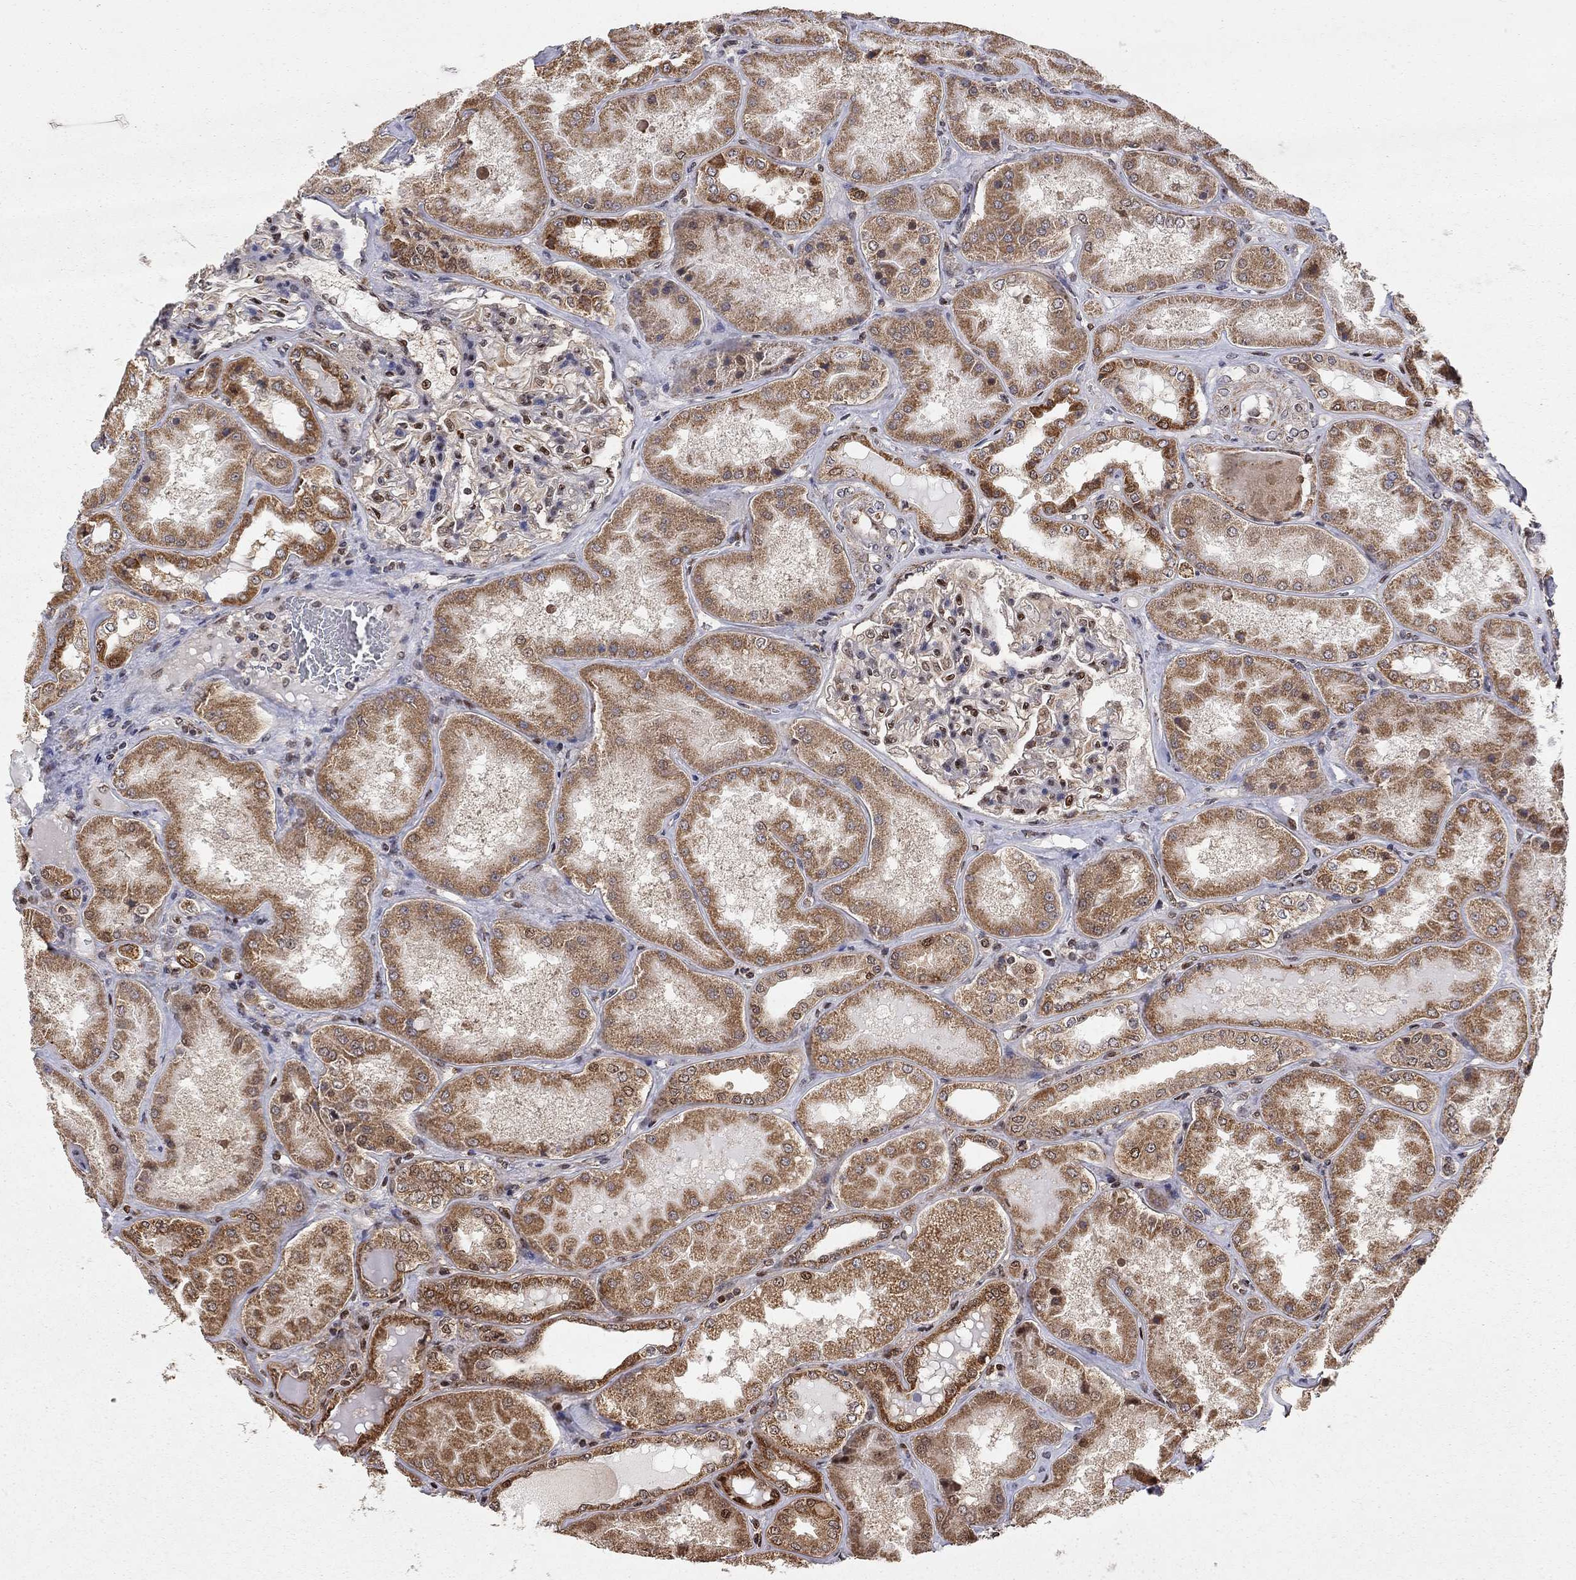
{"staining": {"intensity": "strong", "quantity": "25%-75%", "location": "nuclear"}, "tissue": "kidney", "cell_type": "Cells in glomeruli", "image_type": "normal", "snomed": [{"axis": "morphology", "description": "Normal tissue, NOS"}, {"axis": "topography", "description": "Kidney"}], "caption": "Cells in glomeruli display high levels of strong nuclear expression in about 25%-75% of cells in unremarkable human kidney. Nuclei are stained in blue.", "gene": "ELOB", "patient": {"sex": "female", "age": 56}}